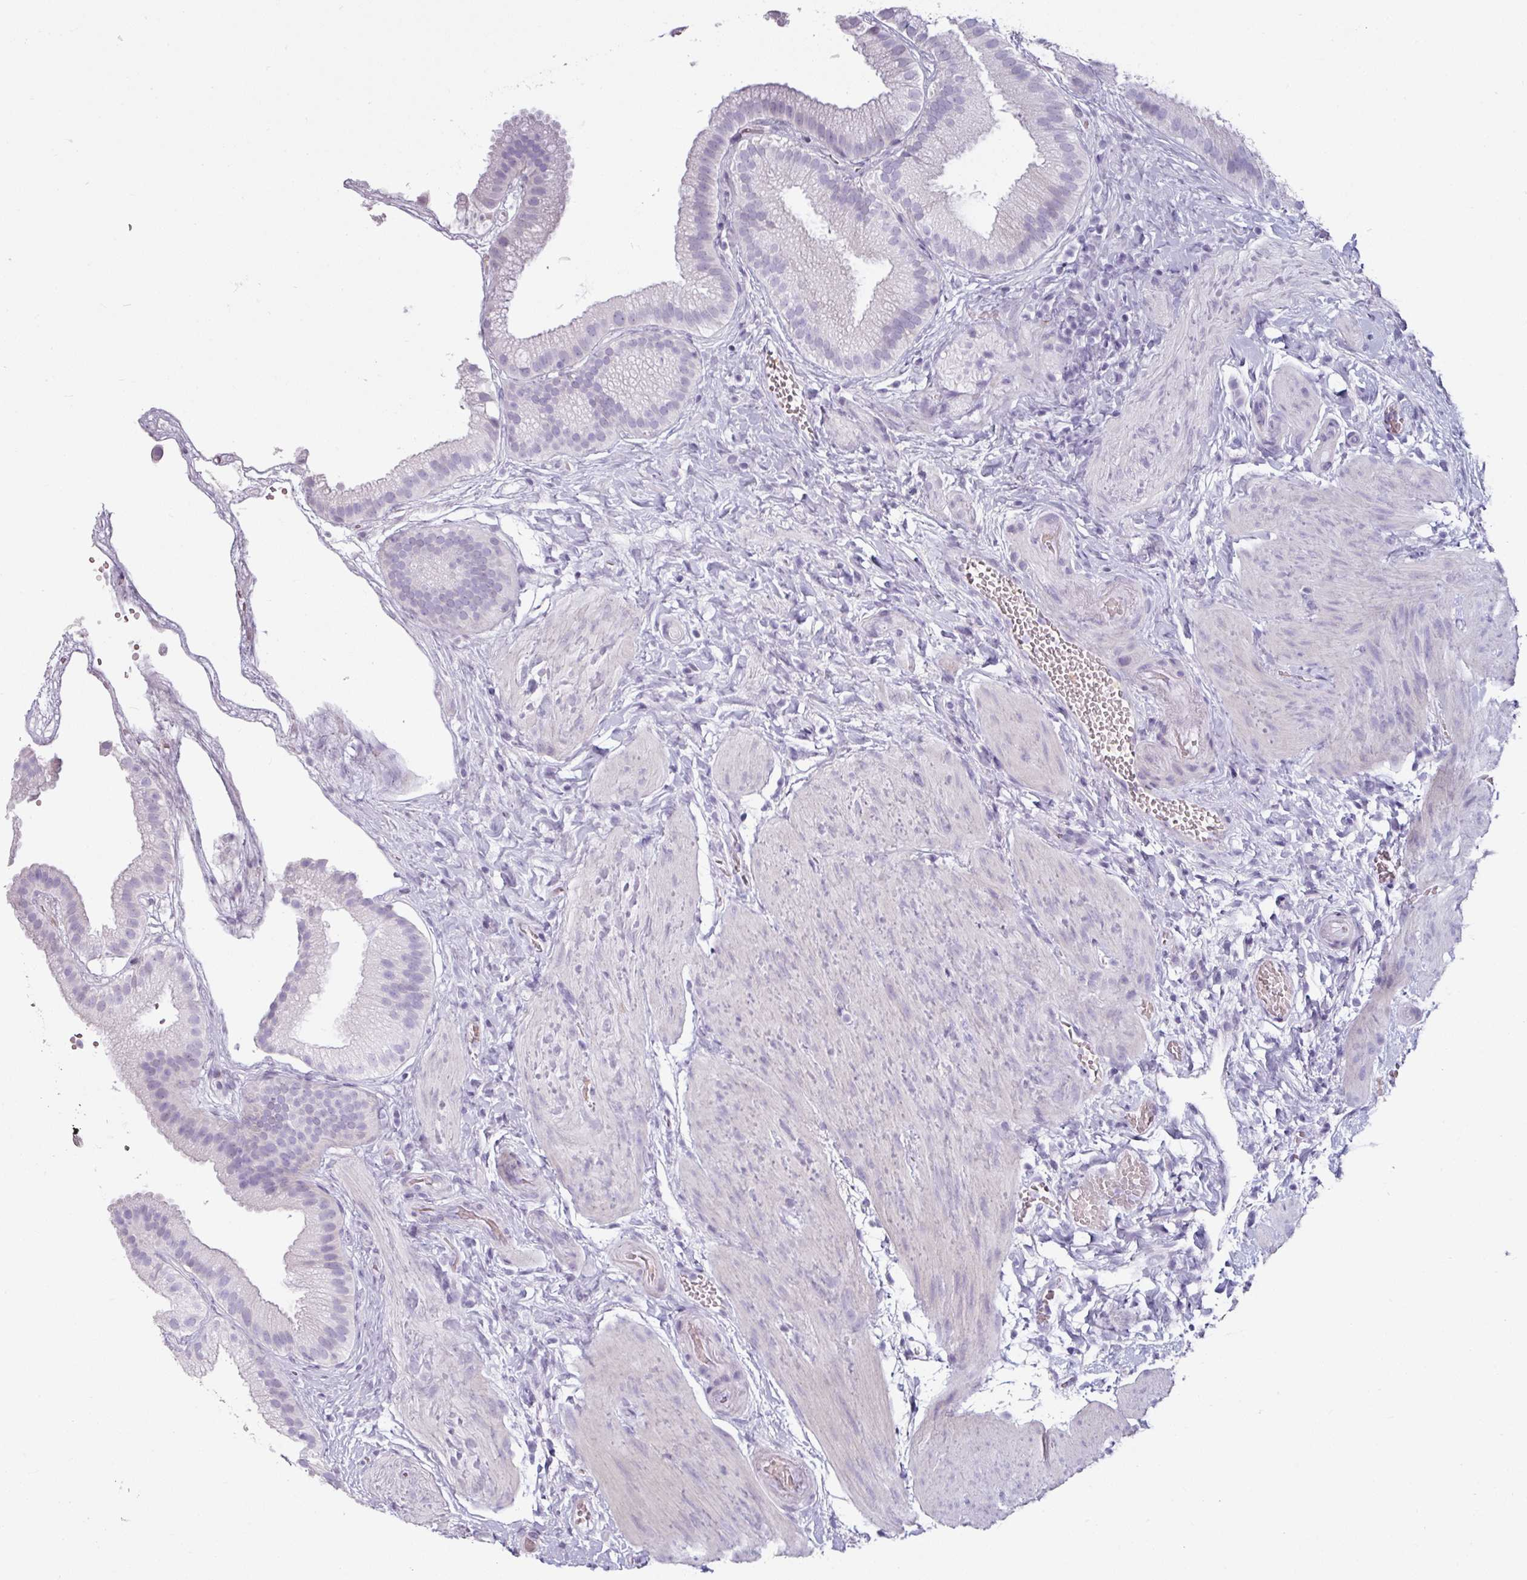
{"staining": {"intensity": "negative", "quantity": "none", "location": "none"}, "tissue": "gallbladder", "cell_type": "Glandular cells", "image_type": "normal", "snomed": [{"axis": "morphology", "description": "Normal tissue, NOS"}, {"axis": "topography", "description": "Gallbladder"}], "caption": "Immunohistochemistry of benign gallbladder reveals no staining in glandular cells.", "gene": "CLCA1", "patient": {"sex": "female", "age": 63}}